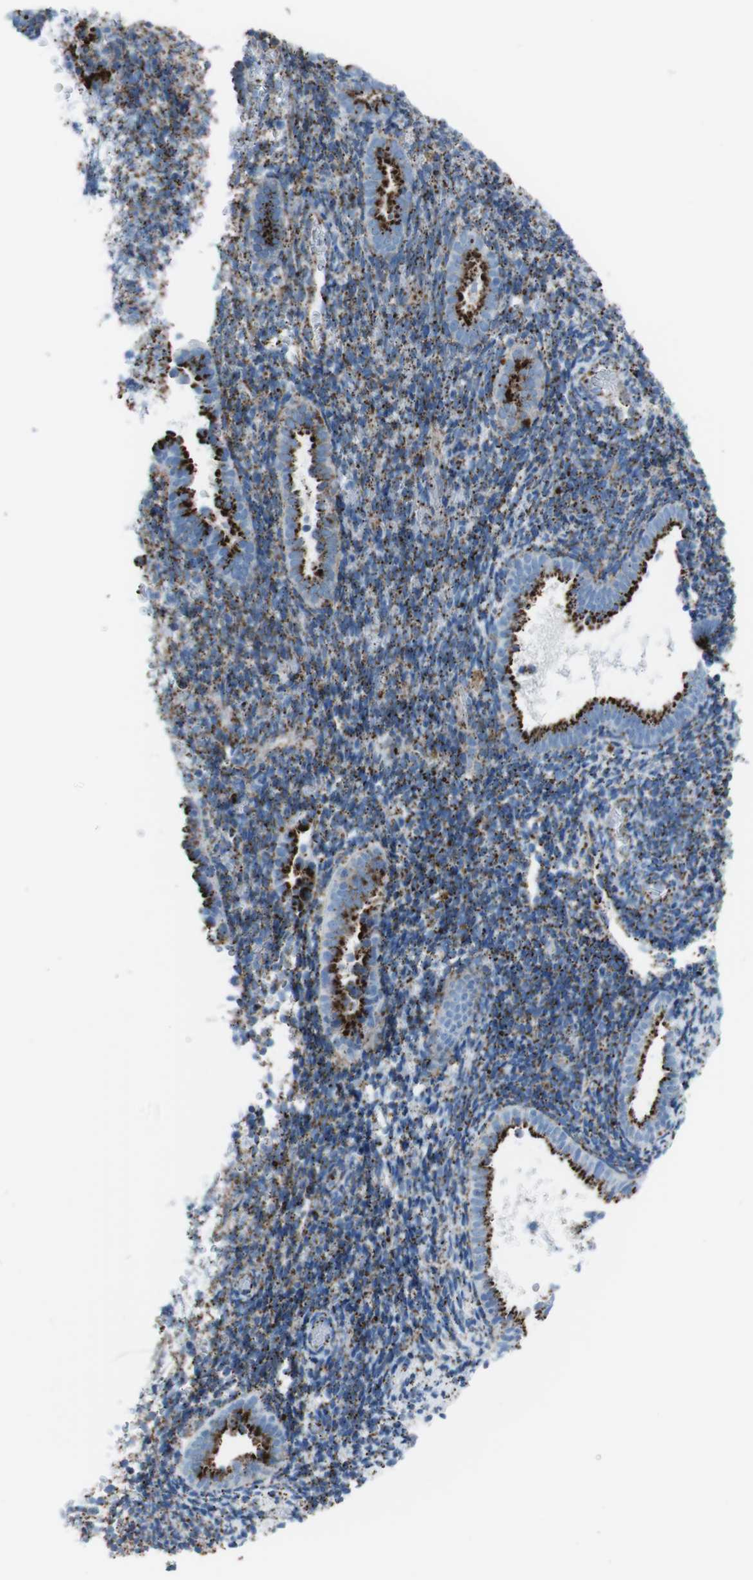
{"staining": {"intensity": "moderate", "quantity": ">75%", "location": "cytoplasmic/membranous"}, "tissue": "endometrium", "cell_type": "Cells in endometrial stroma", "image_type": "normal", "snomed": [{"axis": "morphology", "description": "Normal tissue, NOS"}, {"axis": "topography", "description": "Endometrium"}], "caption": "This is an image of immunohistochemistry staining of unremarkable endometrium, which shows moderate staining in the cytoplasmic/membranous of cells in endometrial stroma.", "gene": "SCARB2", "patient": {"sex": "female", "age": 51}}